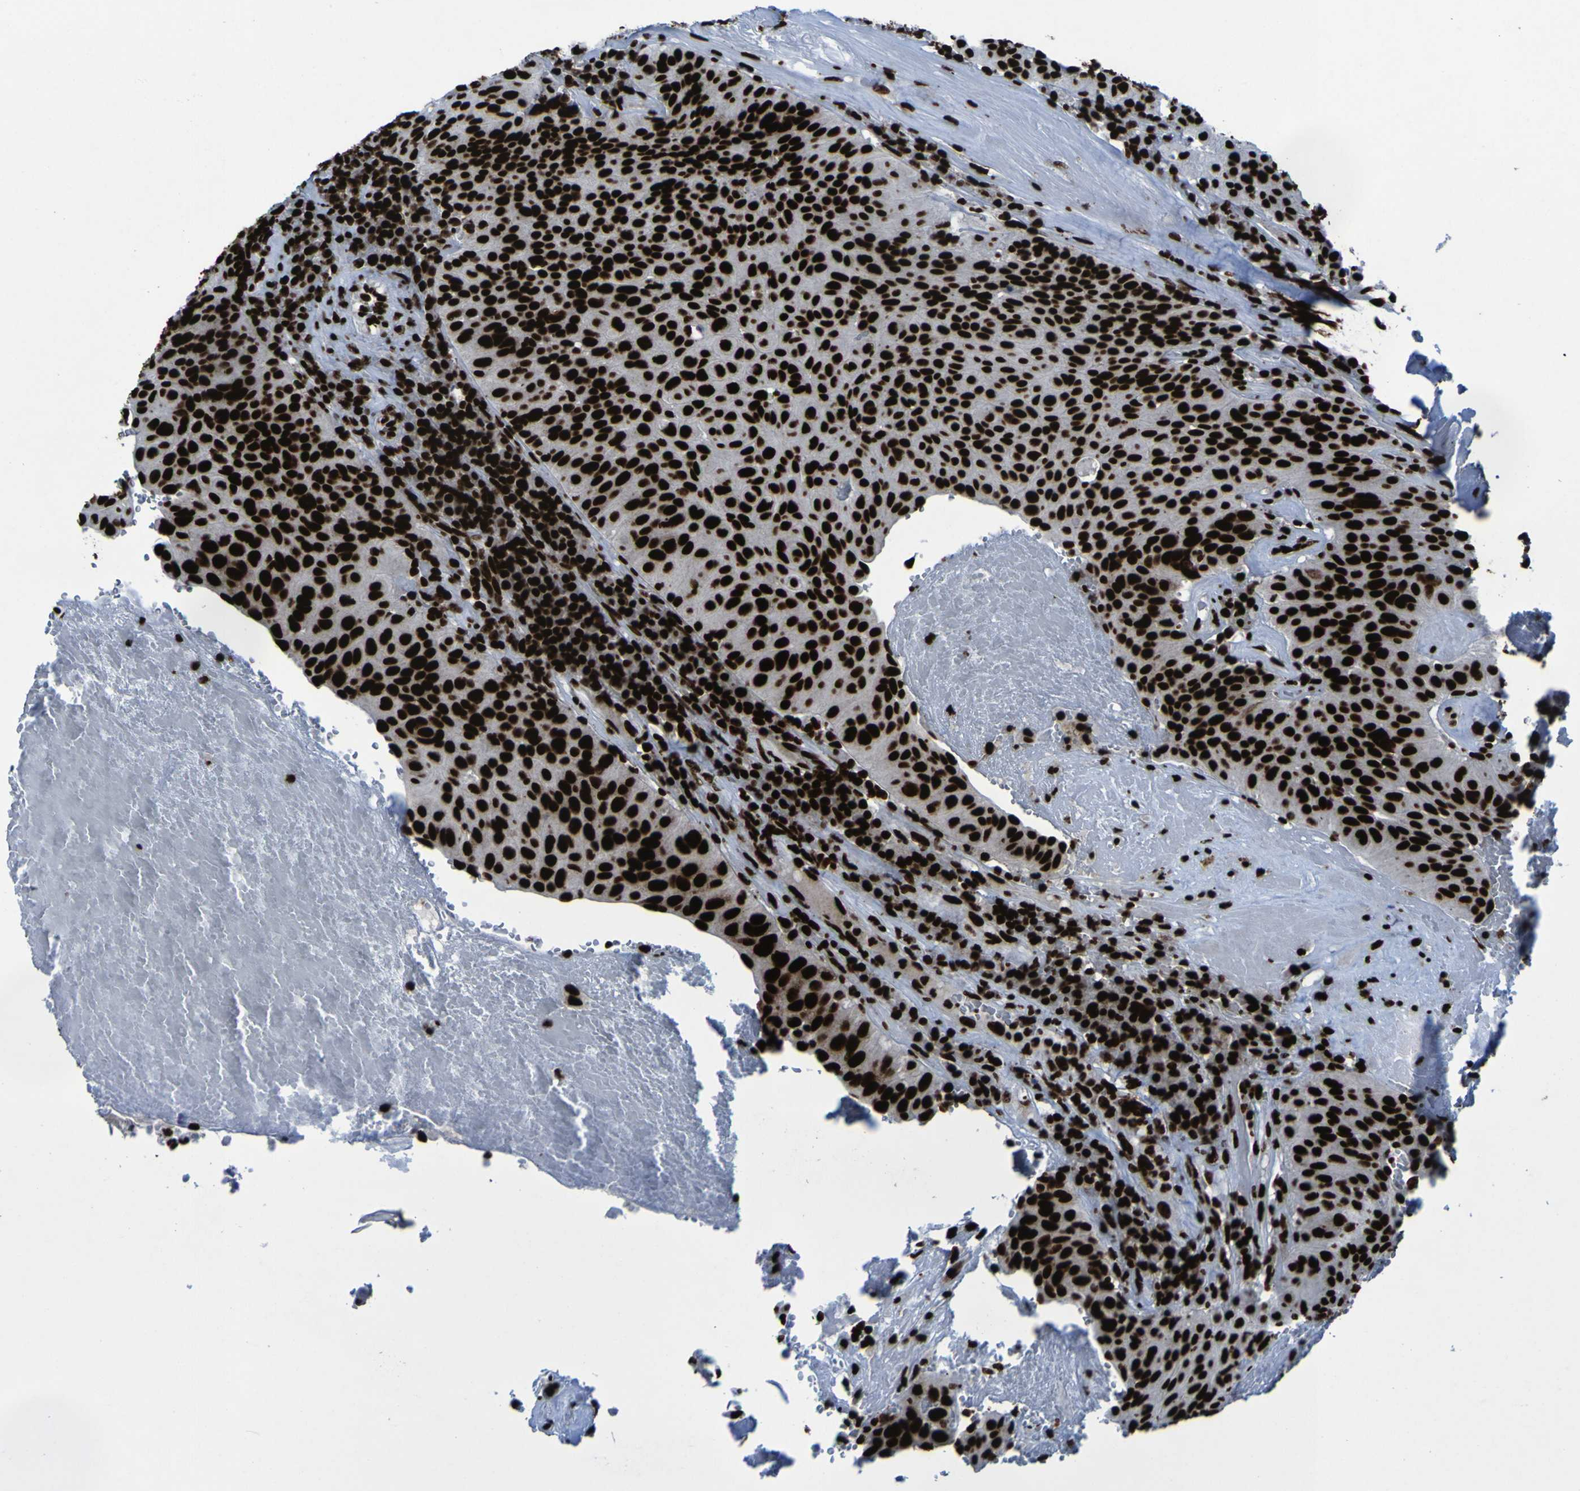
{"staining": {"intensity": "strong", "quantity": ">75%", "location": "nuclear"}, "tissue": "urothelial cancer", "cell_type": "Tumor cells", "image_type": "cancer", "snomed": [{"axis": "morphology", "description": "Urothelial carcinoma, High grade"}, {"axis": "topography", "description": "Urinary bladder"}], "caption": "This histopathology image reveals immunohistochemistry staining of urothelial carcinoma (high-grade), with high strong nuclear positivity in about >75% of tumor cells.", "gene": "NPM1", "patient": {"sex": "male", "age": 66}}